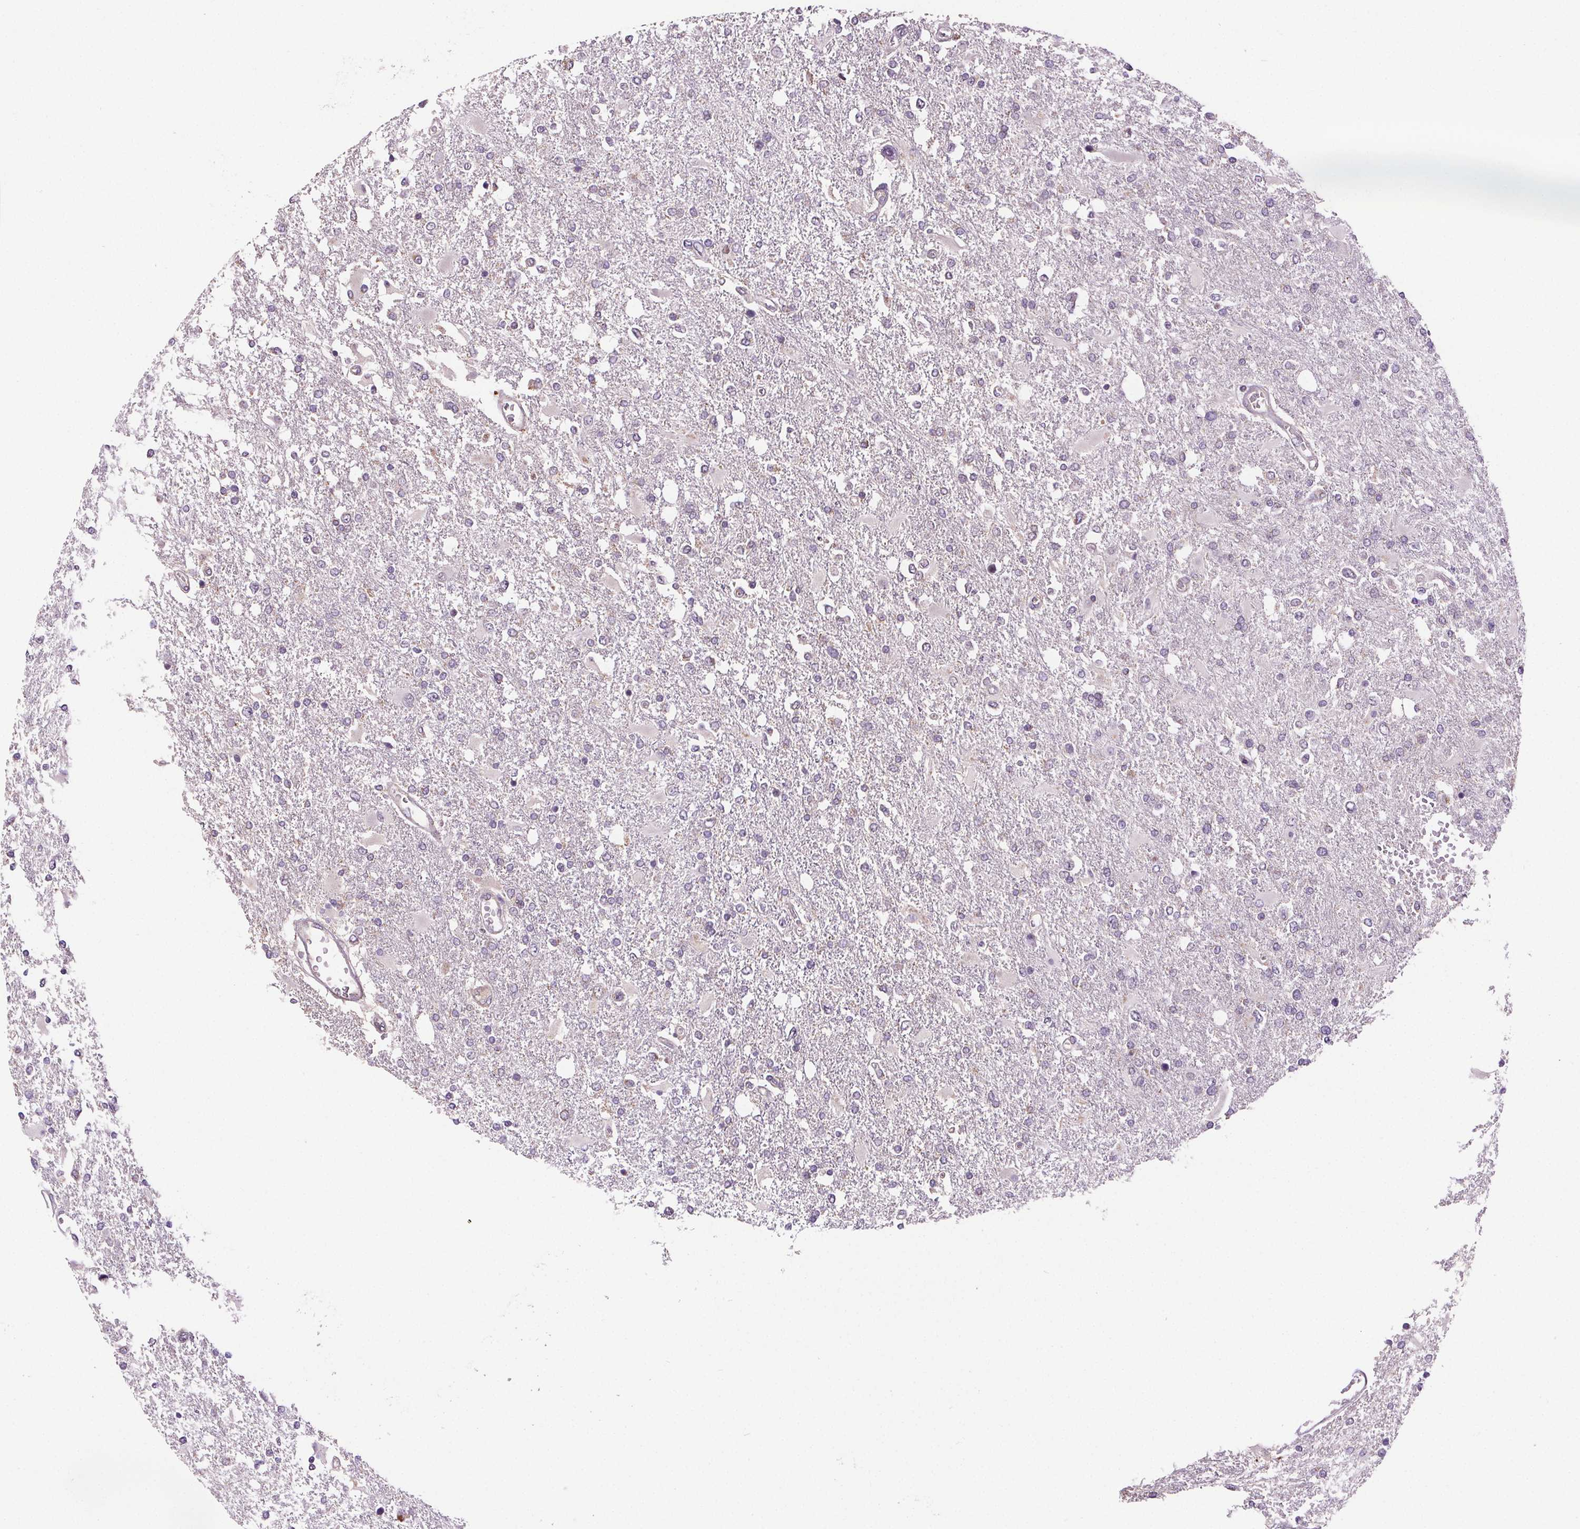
{"staining": {"intensity": "negative", "quantity": "none", "location": "none"}, "tissue": "glioma", "cell_type": "Tumor cells", "image_type": "cancer", "snomed": [{"axis": "morphology", "description": "Glioma, malignant, High grade"}, {"axis": "topography", "description": "Cerebral cortex"}], "caption": "DAB (3,3'-diaminobenzidine) immunohistochemical staining of human high-grade glioma (malignant) exhibits no significant positivity in tumor cells. (DAB (3,3'-diaminobenzidine) IHC, high magnification).", "gene": "SUCLA2", "patient": {"sex": "male", "age": 79}}